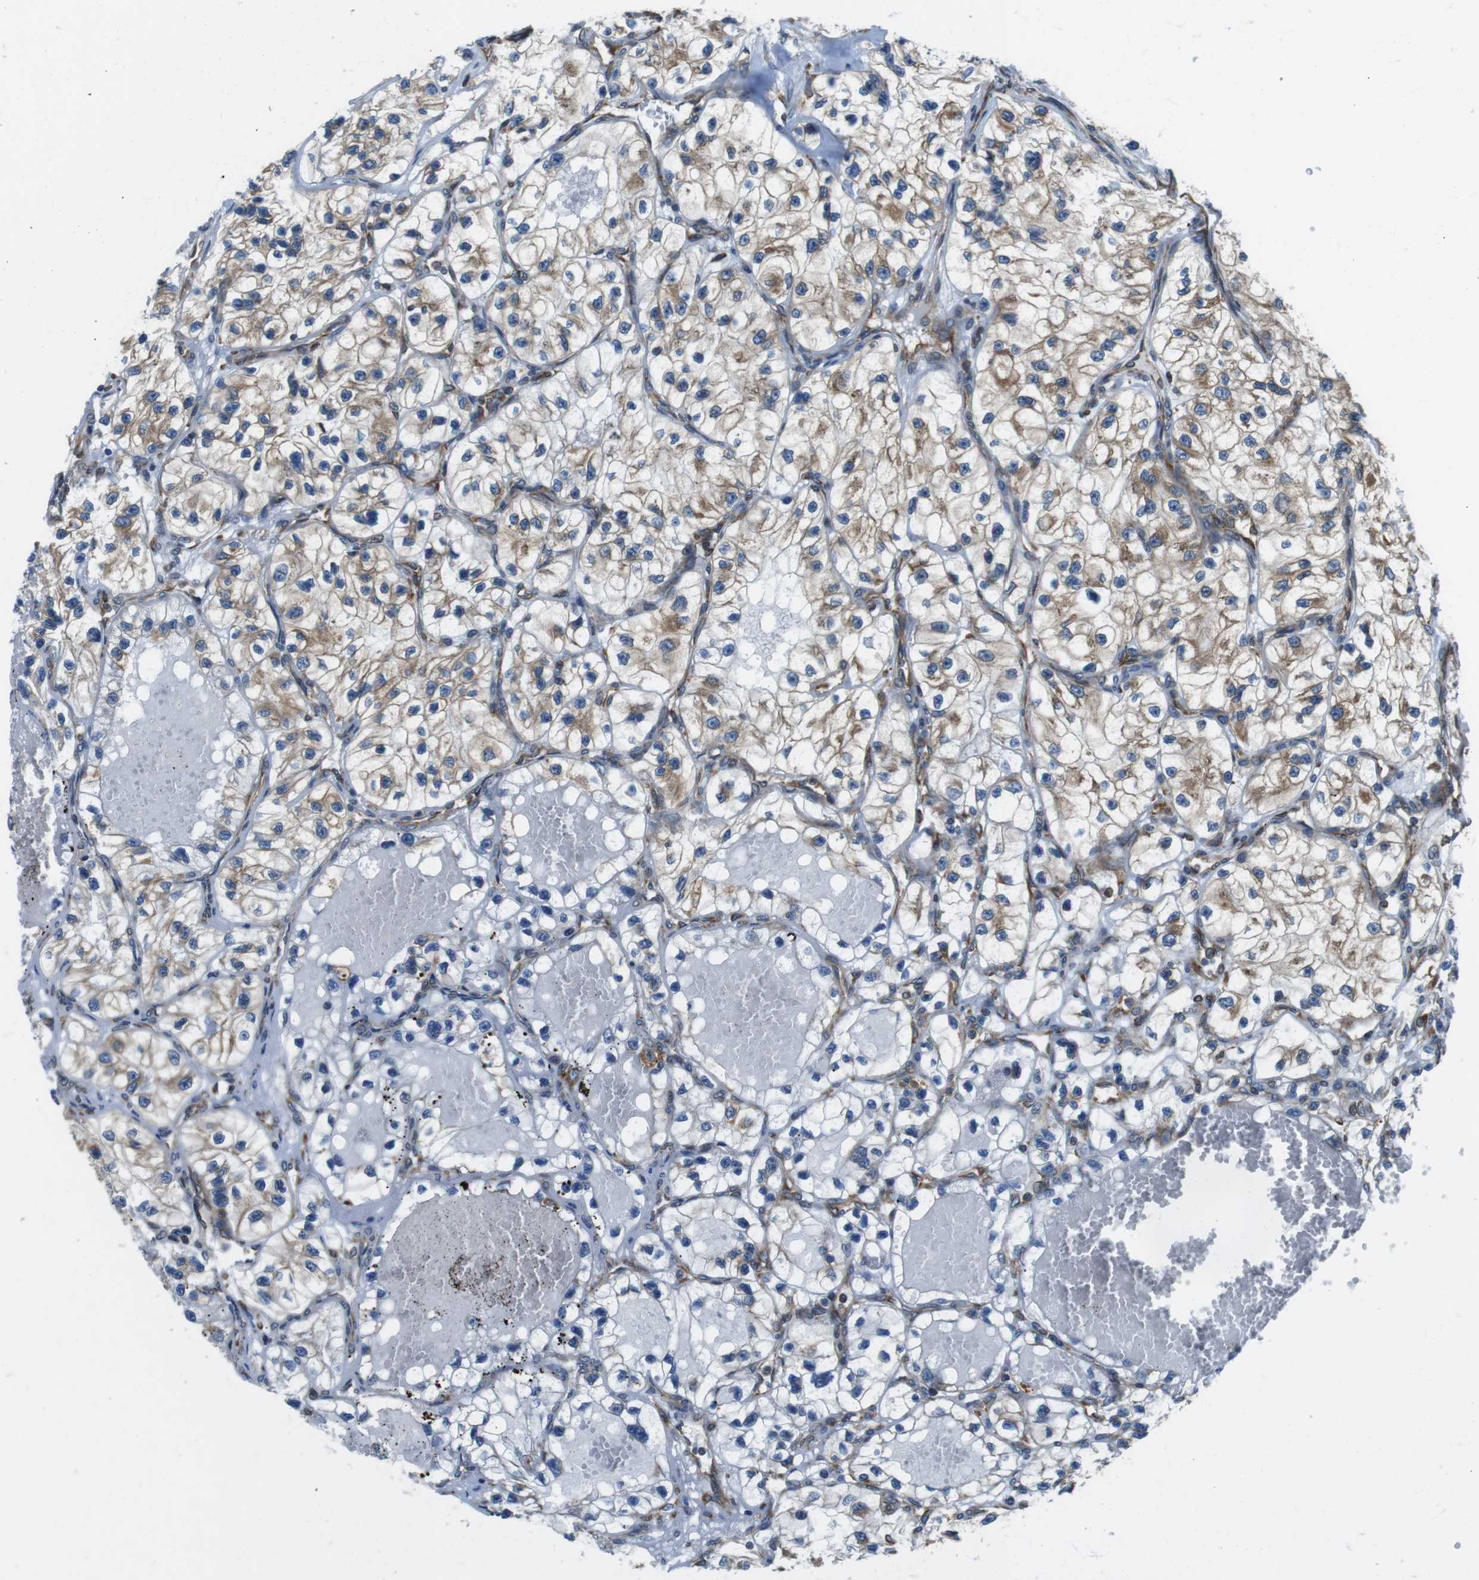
{"staining": {"intensity": "weak", "quantity": "25%-75%", "location": "cytoplasmic/membranous"}, "tissue": "renal cancer", "cell_type": "Tumor cells", "image_type": "cancer", "snomed": [{"axis": "morphology", "description": "Adenocarcinoma, NOS"}, {"axis": "topography", "description": "Kidney"}], "caption": "Immunohistochemistry staining of adenocarcinoma (renal), which reveals low levels of weak cytoplasmic/membranous expression in approximately 25%-75% of tumor cells indicating weak cytoplasmic/membranous protein expression. The staining was performed using DAB (3,3'-diaminobenzidine) (brown) for protein detection and nuclei were counterstained in hematoxylin (blue).", "gene": "UGGT1", "patient": {"sex": "female", "age": 57}}